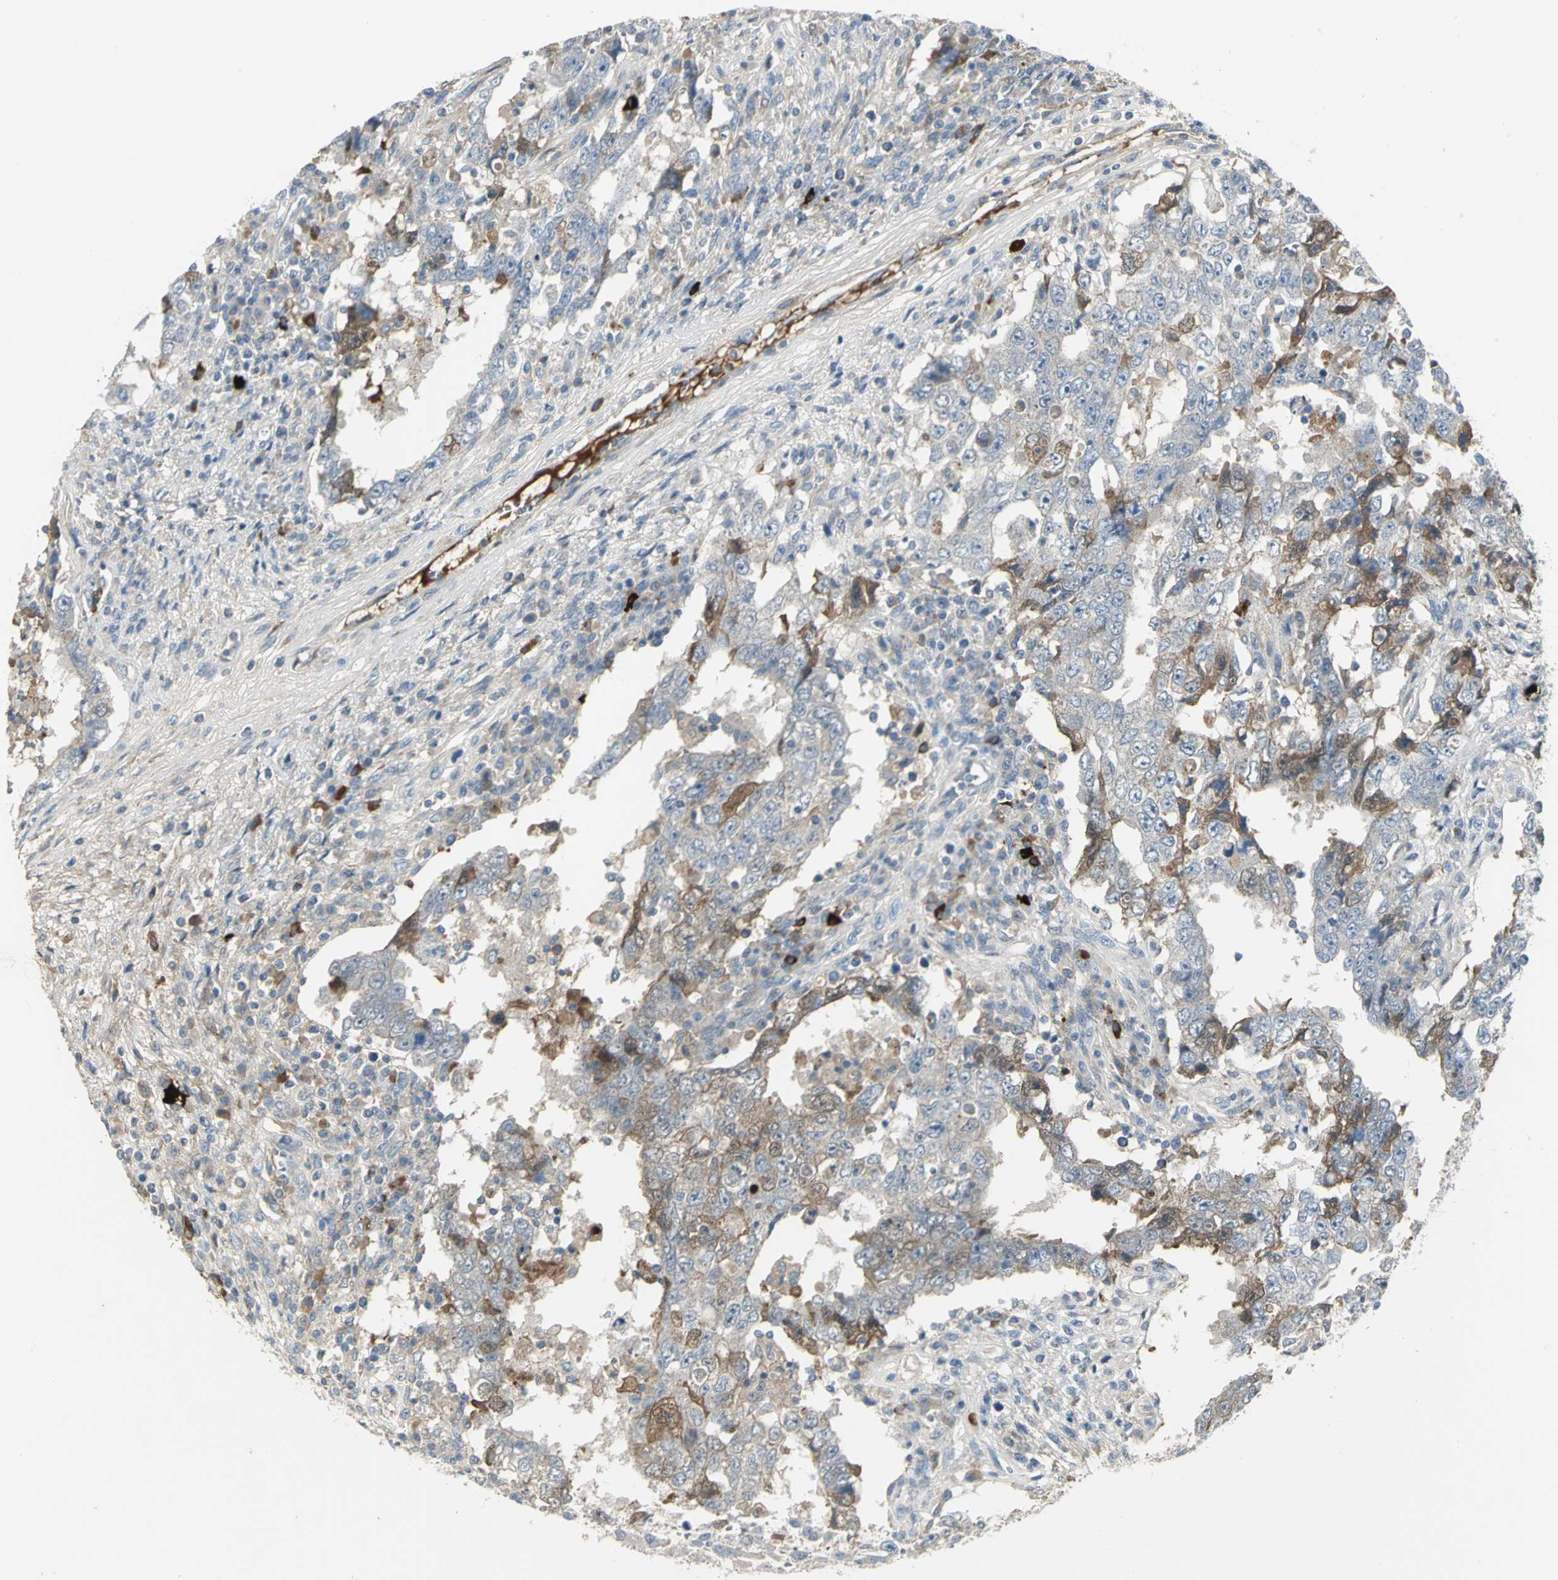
{"staining": {"intensity": "moderate", "quantity": "<25%", "location": "cytoplasmic/membranous"}, "tissue": "testis cancer", "cell_type": "Tumor cells", "image_type": "cancer", "snomed": [{"axis": "morphology", "description": "Carcinoma, Embryonal, NOS"}, {"axis": "topography", "description": "Testis"}], "caption": "Immunohistochemistry micrograph of neoplastic tissue: testis embryonal carcinoma stained using immunohistochemistry (IHC) displays low levels of moderate protein expression localized specifically in the cytoplasmic/membranous of tumor cells, appearing as a cytoplasmic/membranous brown color.", "gene": "PROC", "patient": {"sex": "male", "age": 26}}